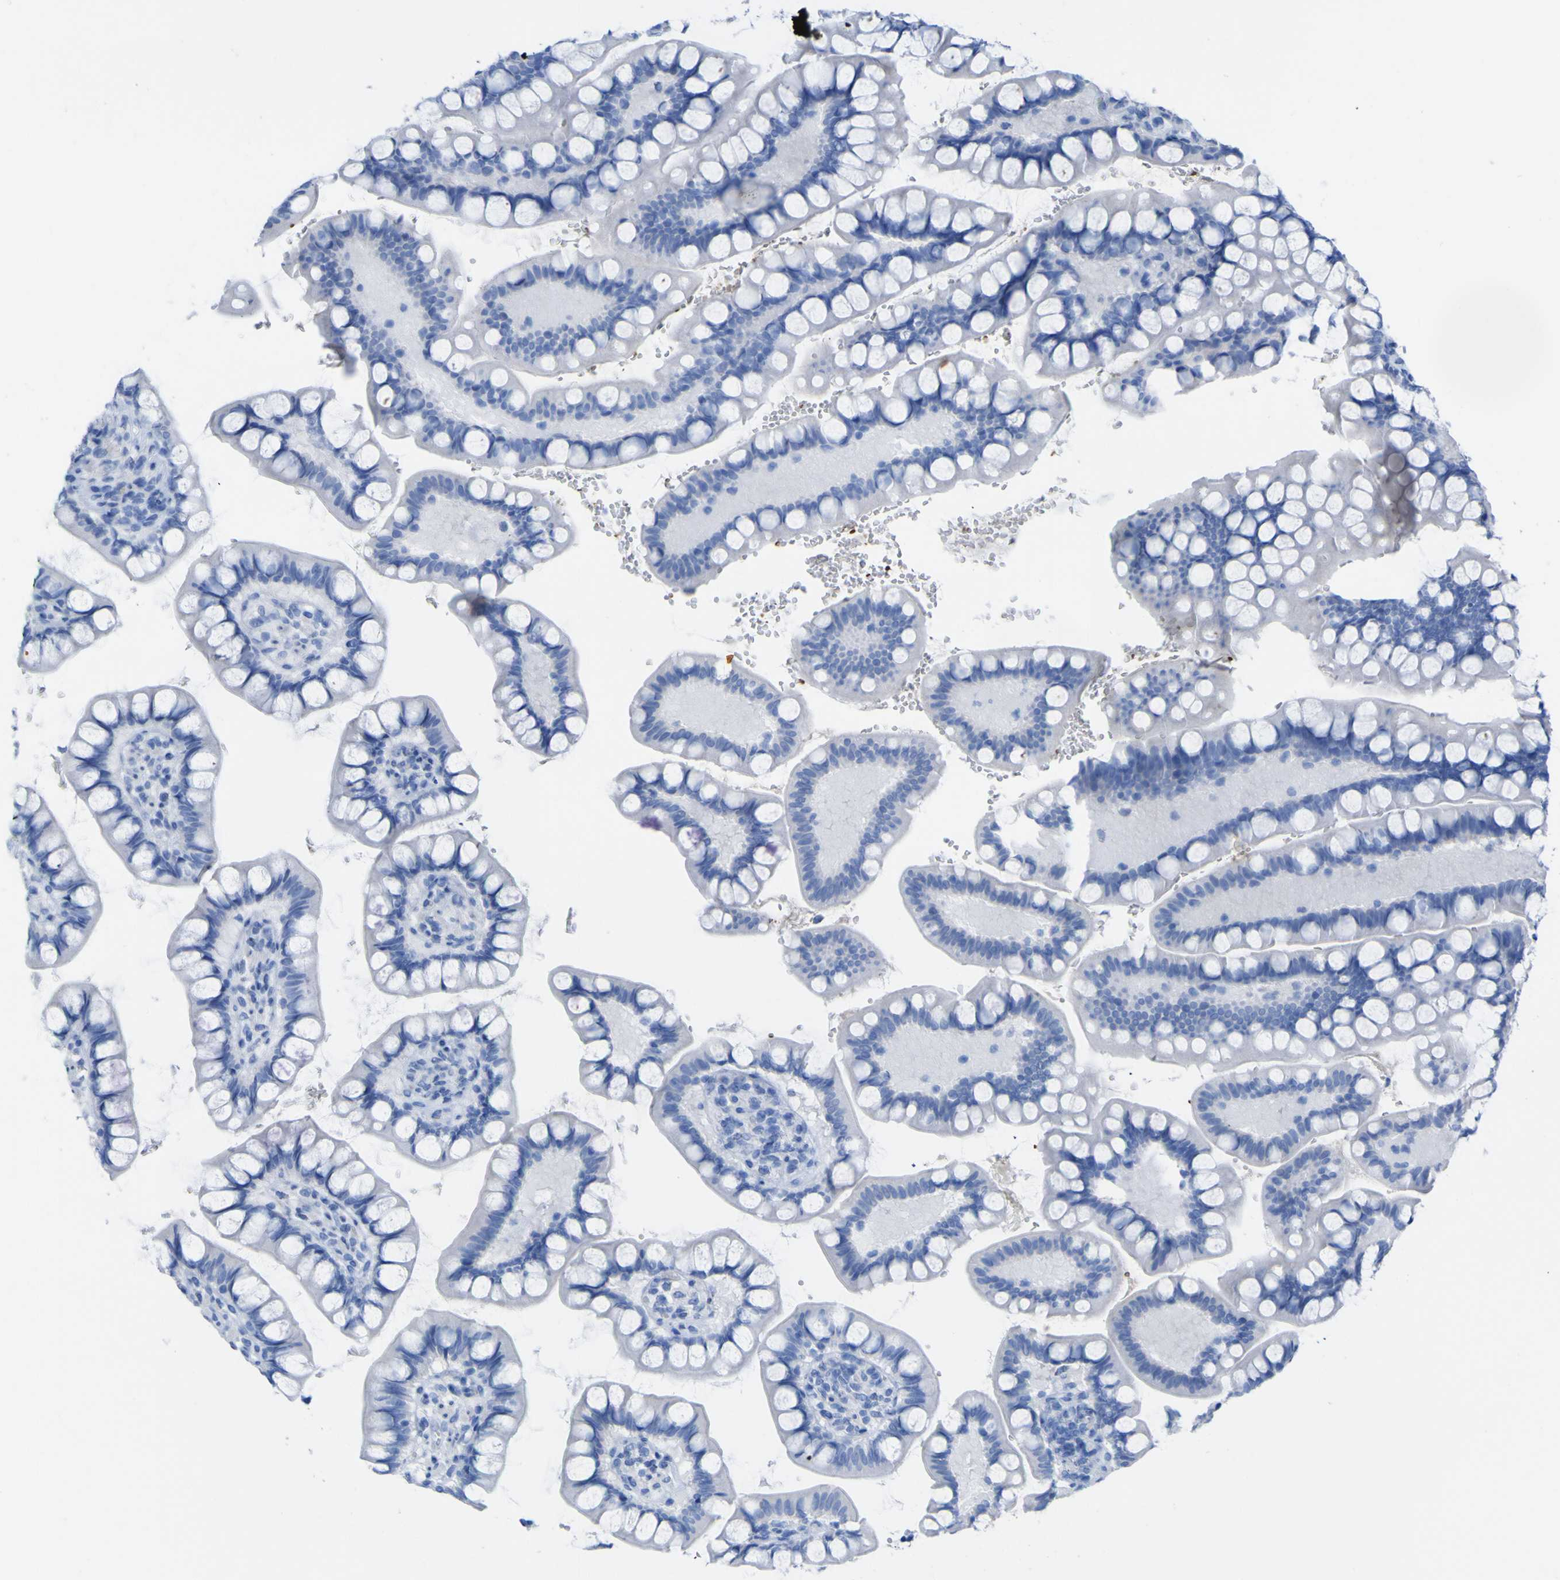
{"staining": {"intensity": "negative", "quantity": "none", "location": "none"}, "tissue": "small intestine", "cell_type": "Glandular cells", "image_type": "normal", "snomed": [{"axis": "morphology", "description": "Normal tissue, NOS"}, {"axis": "topography", "description": "Small intestine"}], "caption": "This is a micrograph of IHC staining of unremarkable small intestine, which shows no positivity in glandular cells.", "gene": "GCM1", "patient": {"sex": "female", "age": 58}}